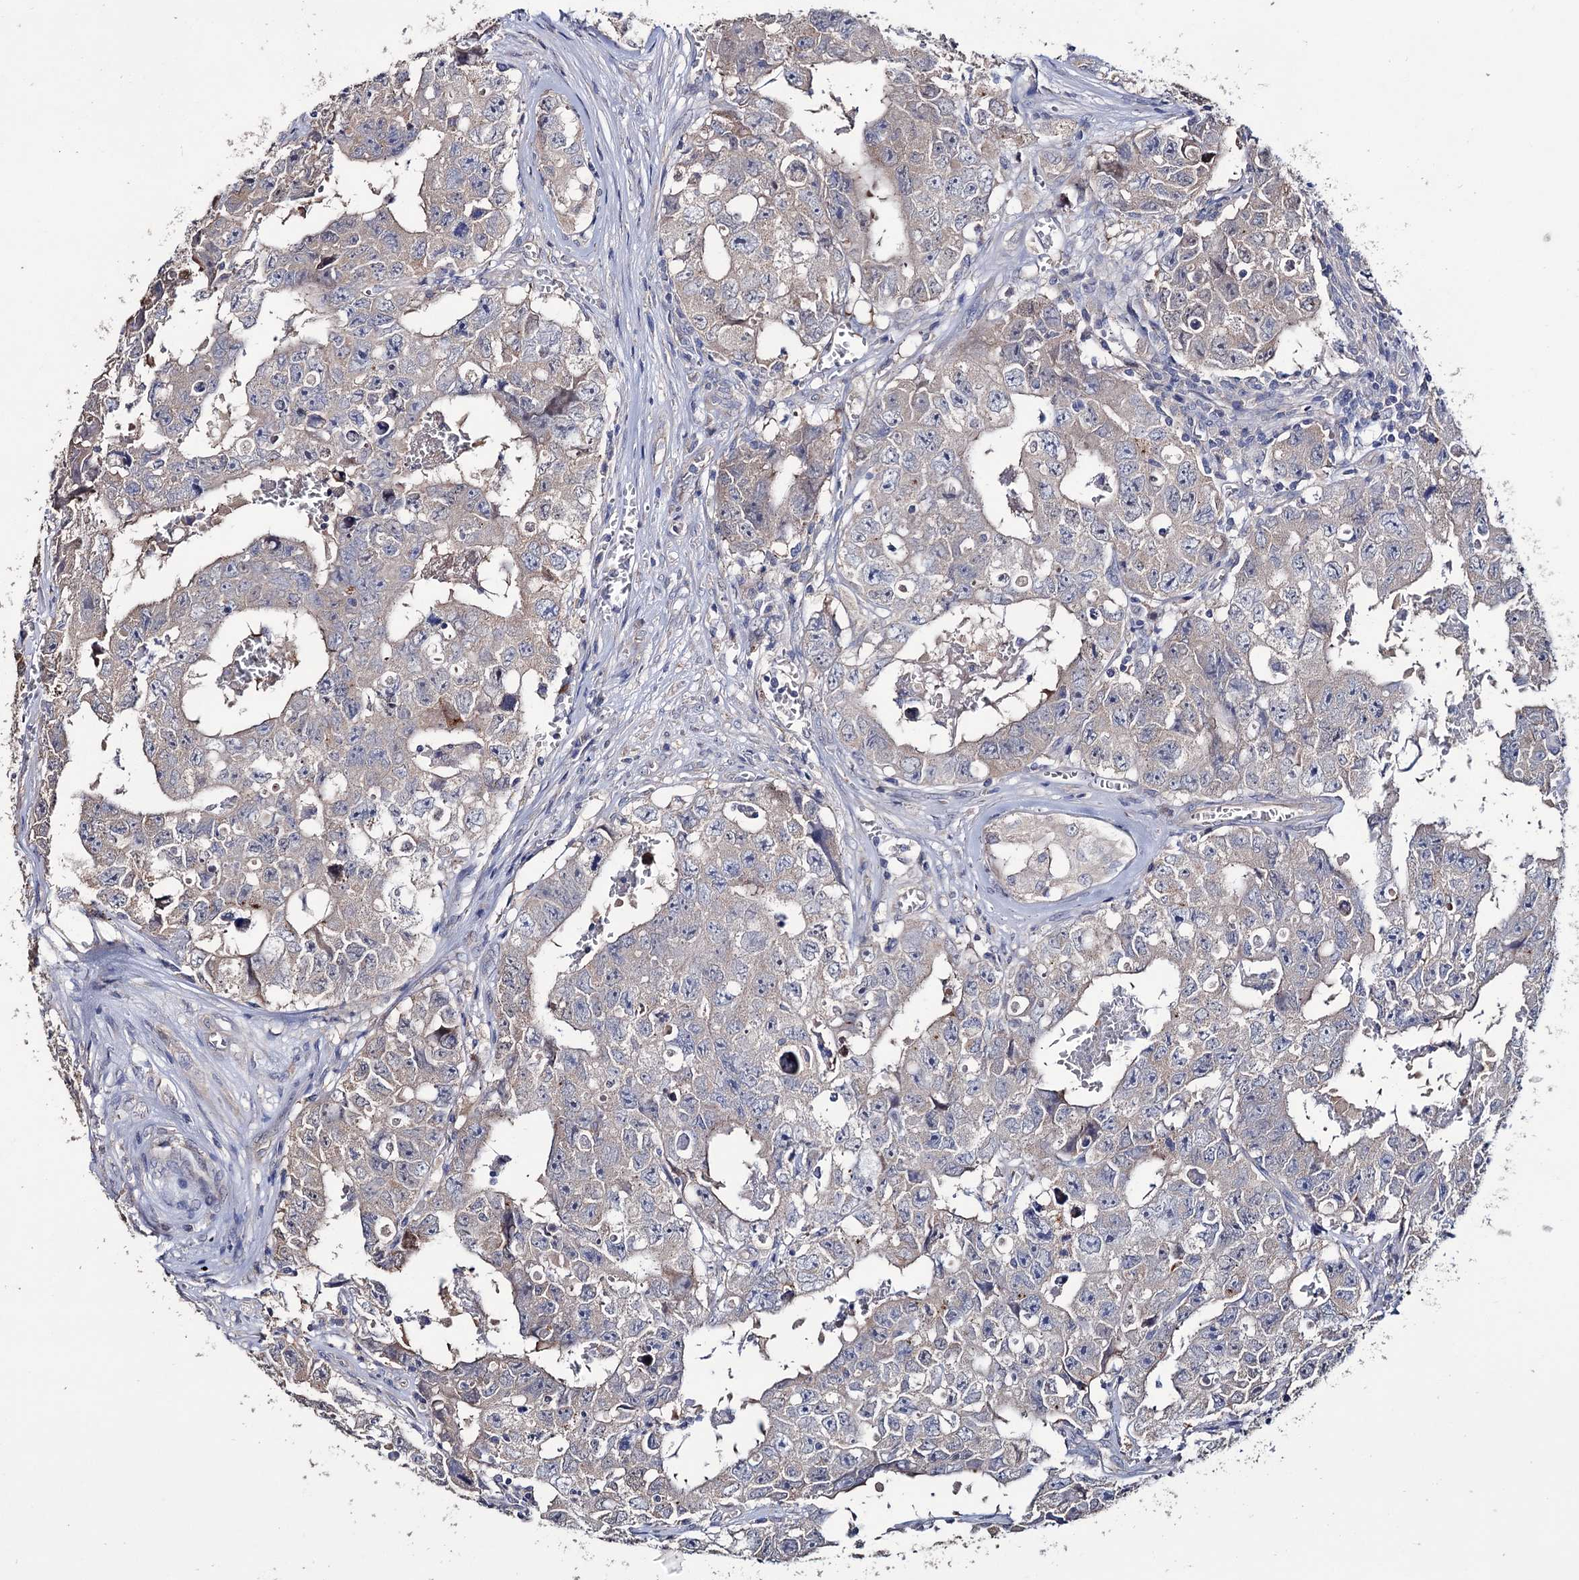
{"staining": {"intensity": "negative", "quantity": "none", "location": "none"}, "tissue": "testis cancer", "cell_type": "Tumor cells", "image_type": "cancer", "snomed": [{"axis": "morphology", "description": "Carcinoma, Embryonal, NOS"}, {"axis": "topography", "description": "Testis"}], "caption": "A photomicrograph of embryonal carcinoma (testis) stained for a protein reveals no brown staining in tumor cells.", "gene": "EPB41L5", "patient": {"sex": "male", "age": 17}}